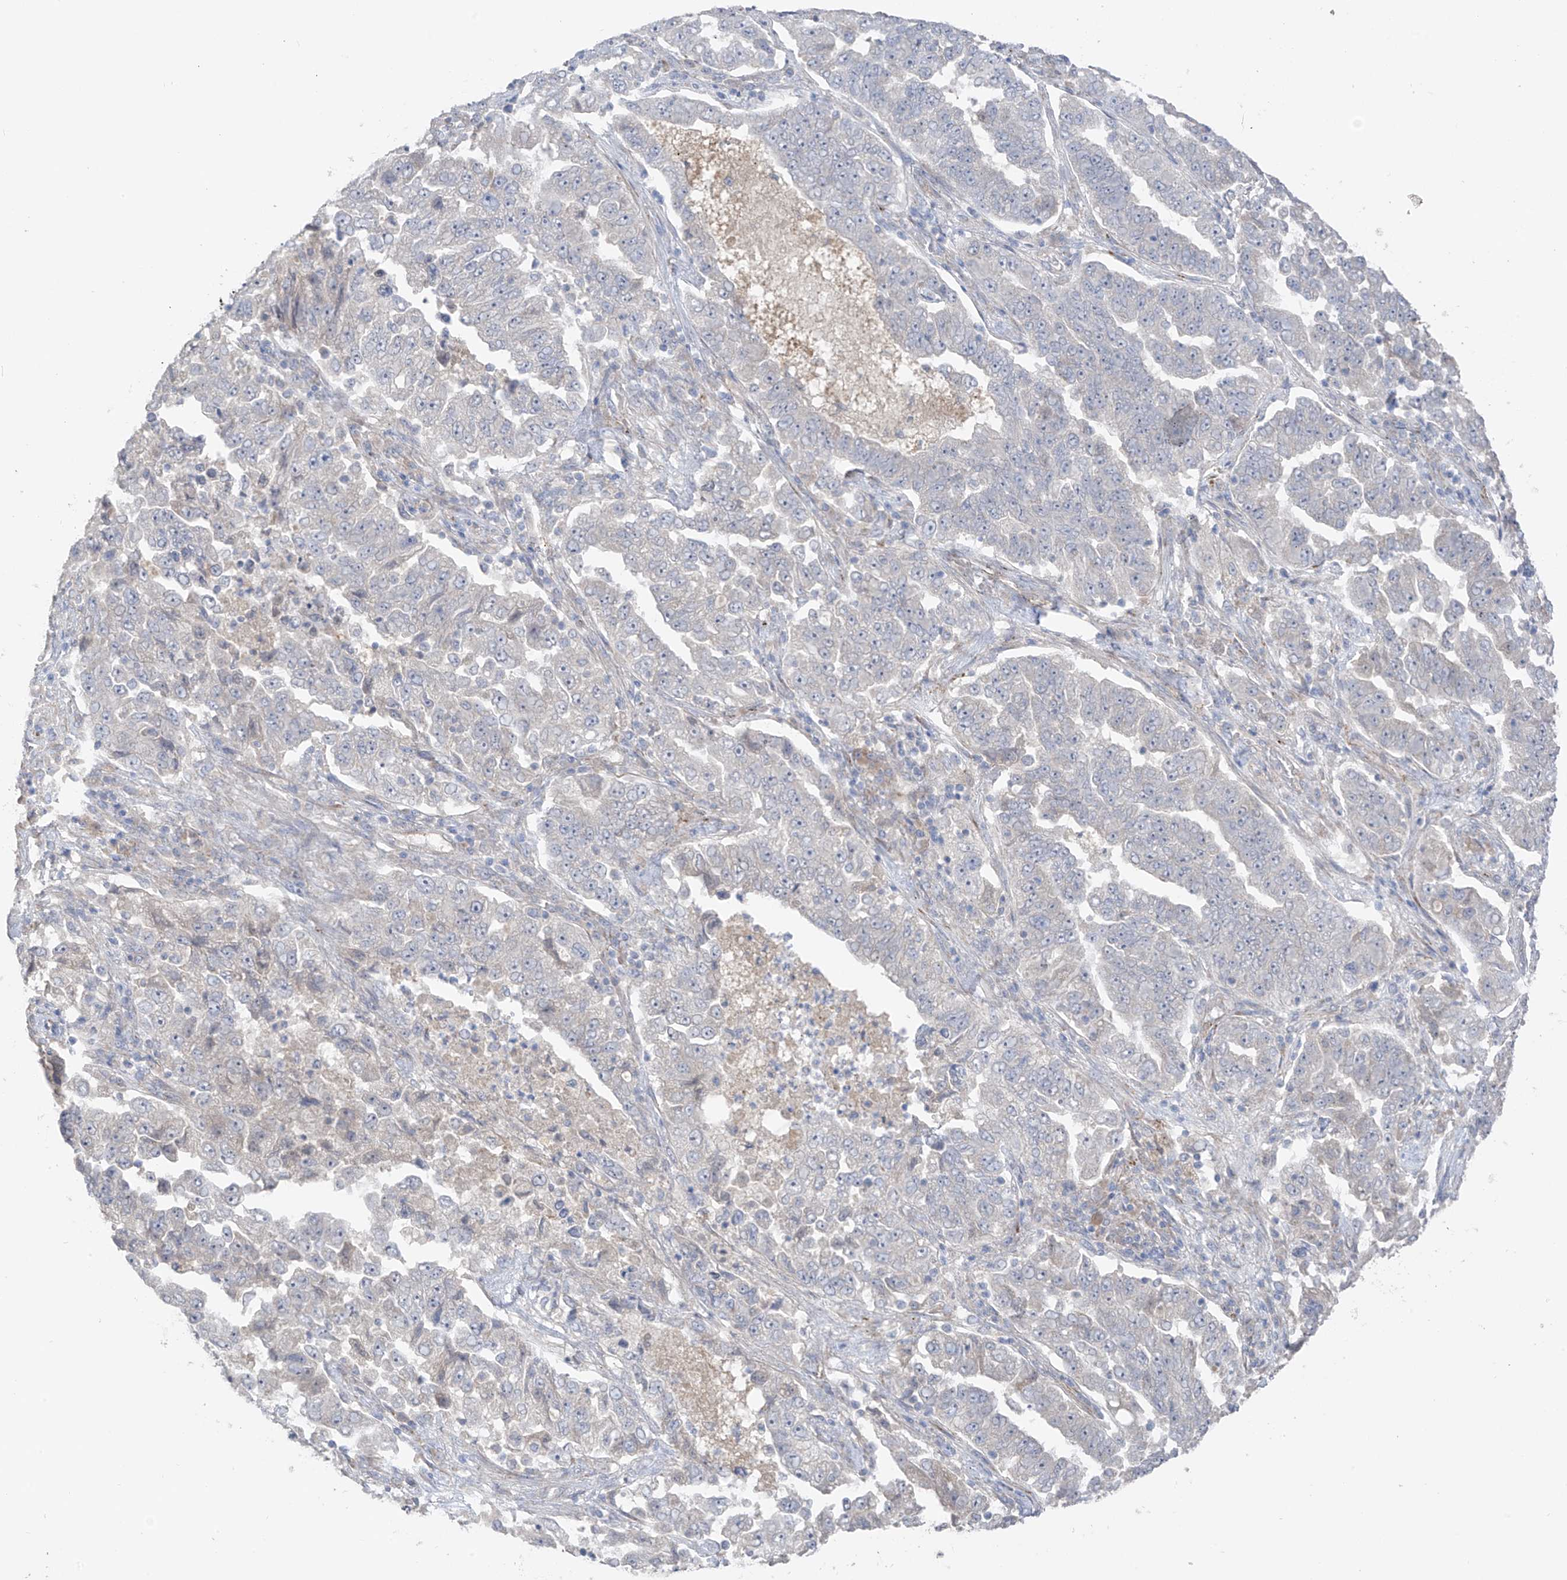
{"staining": {"intensity": "negative", "quantity": "none", "location": "none"}, "tissue": "lung cancer", "cell_type": "Tumor cells", "image_type": "cancer", "snomed": [{"axis": "morphology", "description": "Adenocarcinoma, NOS"}, {"axis": "topography", "description": "Lung"}], "caption": "Tumor cells are negative for brown protein staining in lung cancer (adenocarcinoma).", "gene": "NALCN", "patient": {"sex": "female", "age": 51}}